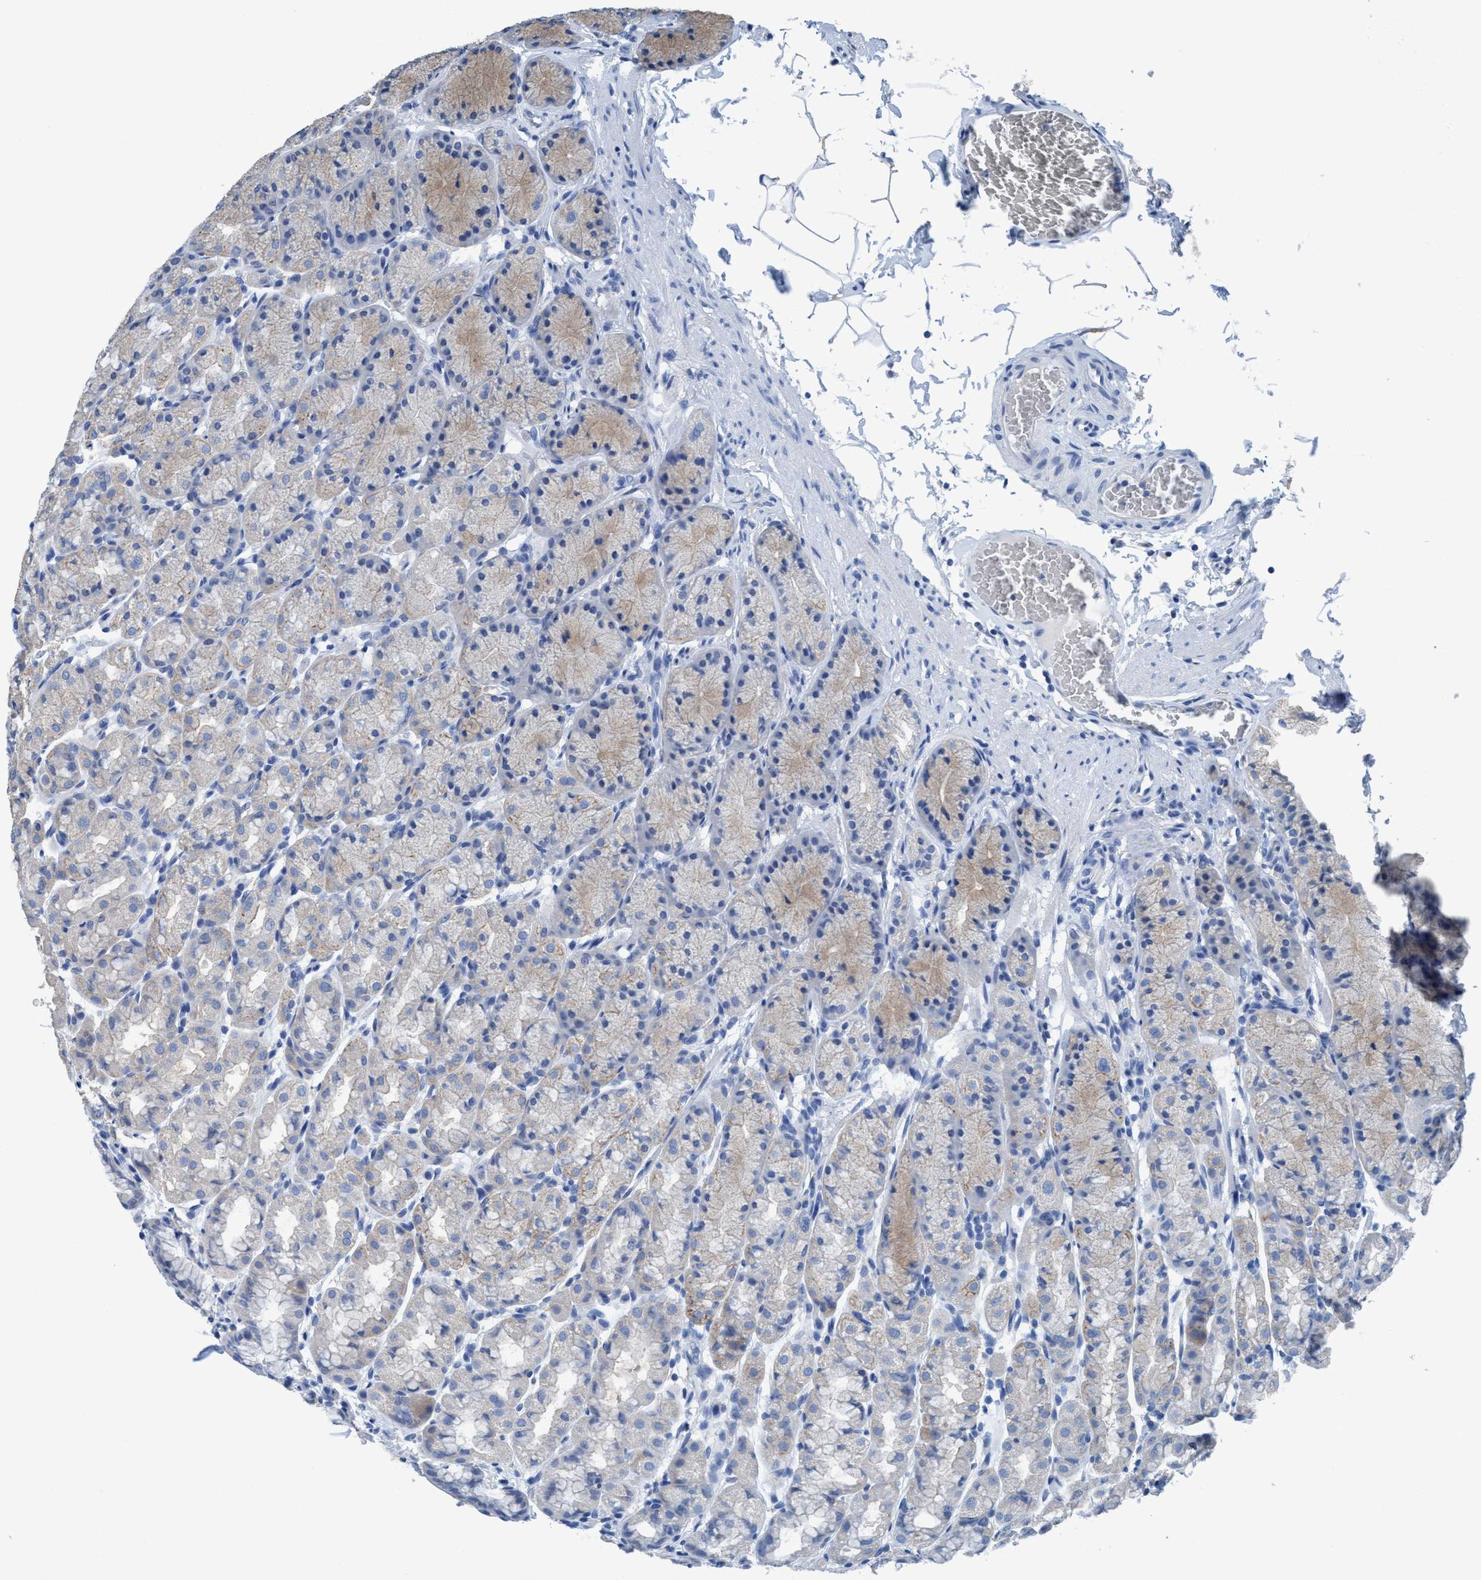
{"staining": {"intensity": "moderate", "quantity": "<25%", "location": "cytoplasmic/membranous"}, "tissue": "stomach", "cell_type": "Glandular cells", "image_type": "normal", "snomed": [{"axis": "morphology", "description": "Normal tissue, NOS"}, {"axis": "topography", "description": "Stomach"}], "caption": "A brown stain labels moderate cytoplasmic/membranous staining of a protein in glandular cells of unremarkable human stomach.", "gene": "DNAI1", "patient": {"sex": "male", "age": 42}}